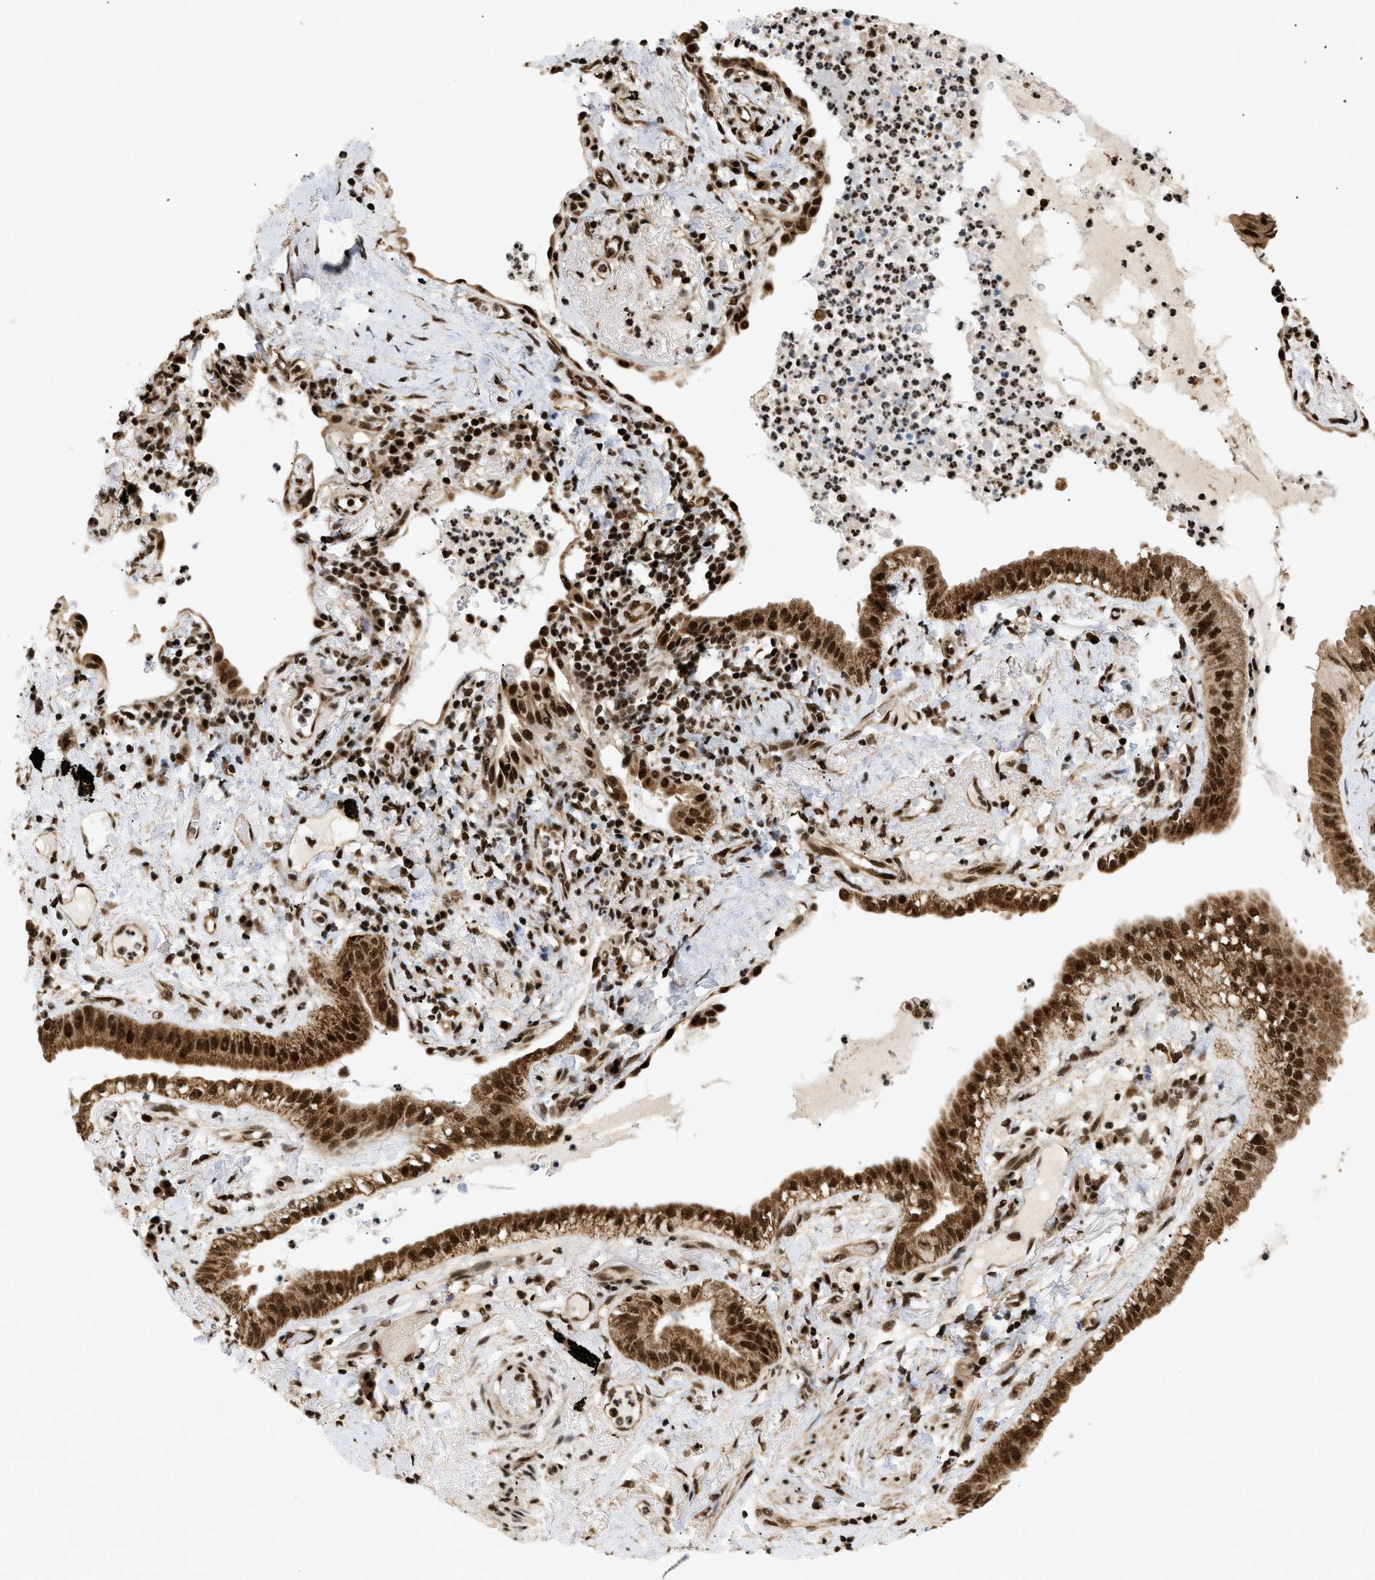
{"staining": {"intensity": "strong", "quantity": ">75%", "location": "cytoplasmic/membranous,nuclear"}, "tissue": "lung cancer", "cell_type": "Tumor cells", "image_type": "cancer", "snomed": [{"axis": "morphology", "description": "Normal tissue, NOS"}, {"axis": "morphology", "description": "Adenocarcinoma, NOS"}, {"axis": "topography", "description": "Bronchus"}, {"axis": "topography", "description": "Lung"}], "caption": "Protein staining of lung cancer (adenocarcinoma) tissue exhibits strong cytoplasmic/membranous and nuclear staining in approximately >75% of tumor cells.", "gene": "RBM5", "patient": {"sex": "female", "age": 70}}